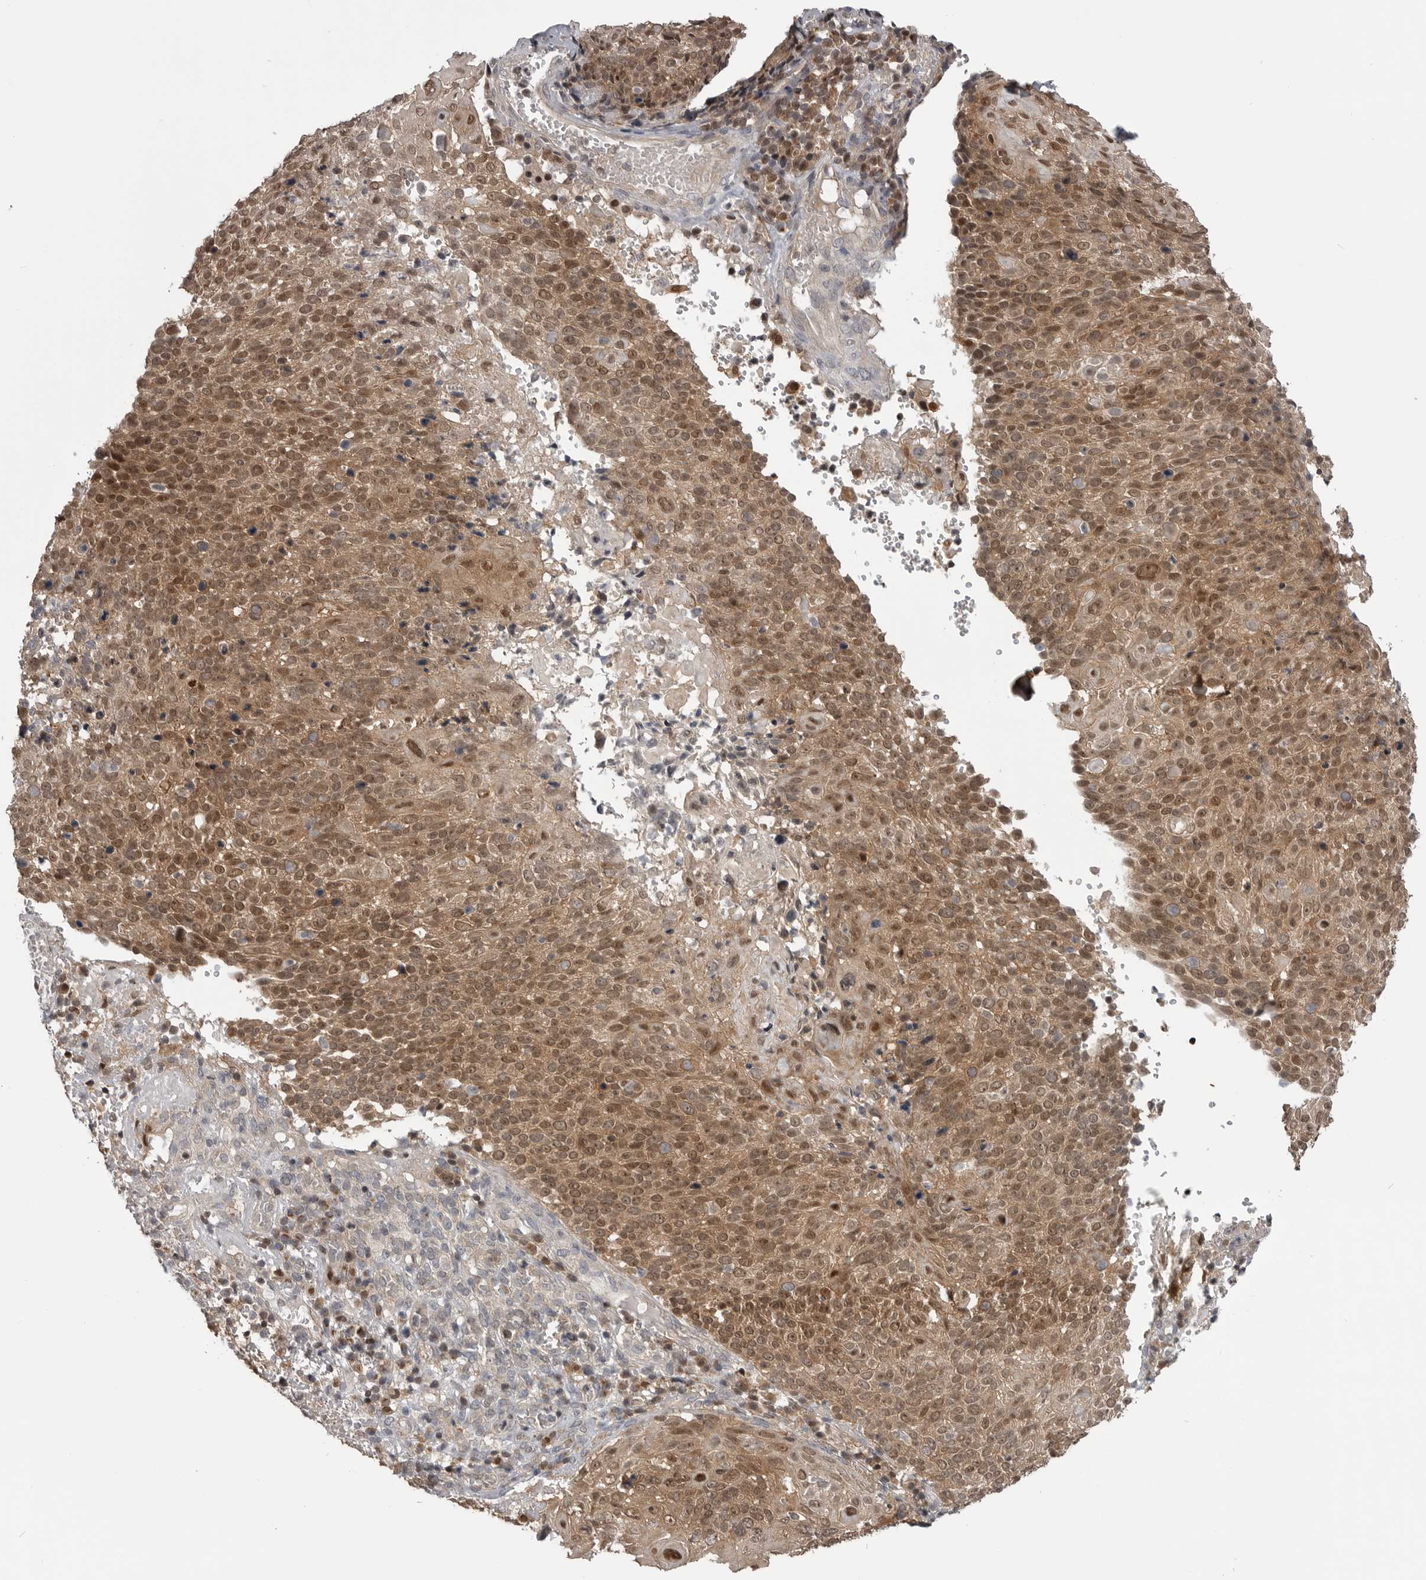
{"staining": {"intensity": "weak", "quantity": ">75%", "location": "cytoplasmic/membranous,nuclear"}, "tissue": "cervical cancer", "cell_type": "Tumor cells", "image_type": "cancer", "snomed": [{"axis": "morphology", "description": "Squamous cell carcinoma, NOS"}, {"axis": "topography", "description": "Cervix"}], "caption": "Cervical cancer stained with DAB immunohistochemistry exhibits low levels of weak cytoplasmic/membranous and nuclear expression in about >75% of tumor cells. The protein of interest is stained brown, and the nuclei are stained in blue (DAB IHC with brightfield microscopy, high magnification).", "gene": "MAPK13", "patient": {"sex": "female", "age": 74}}